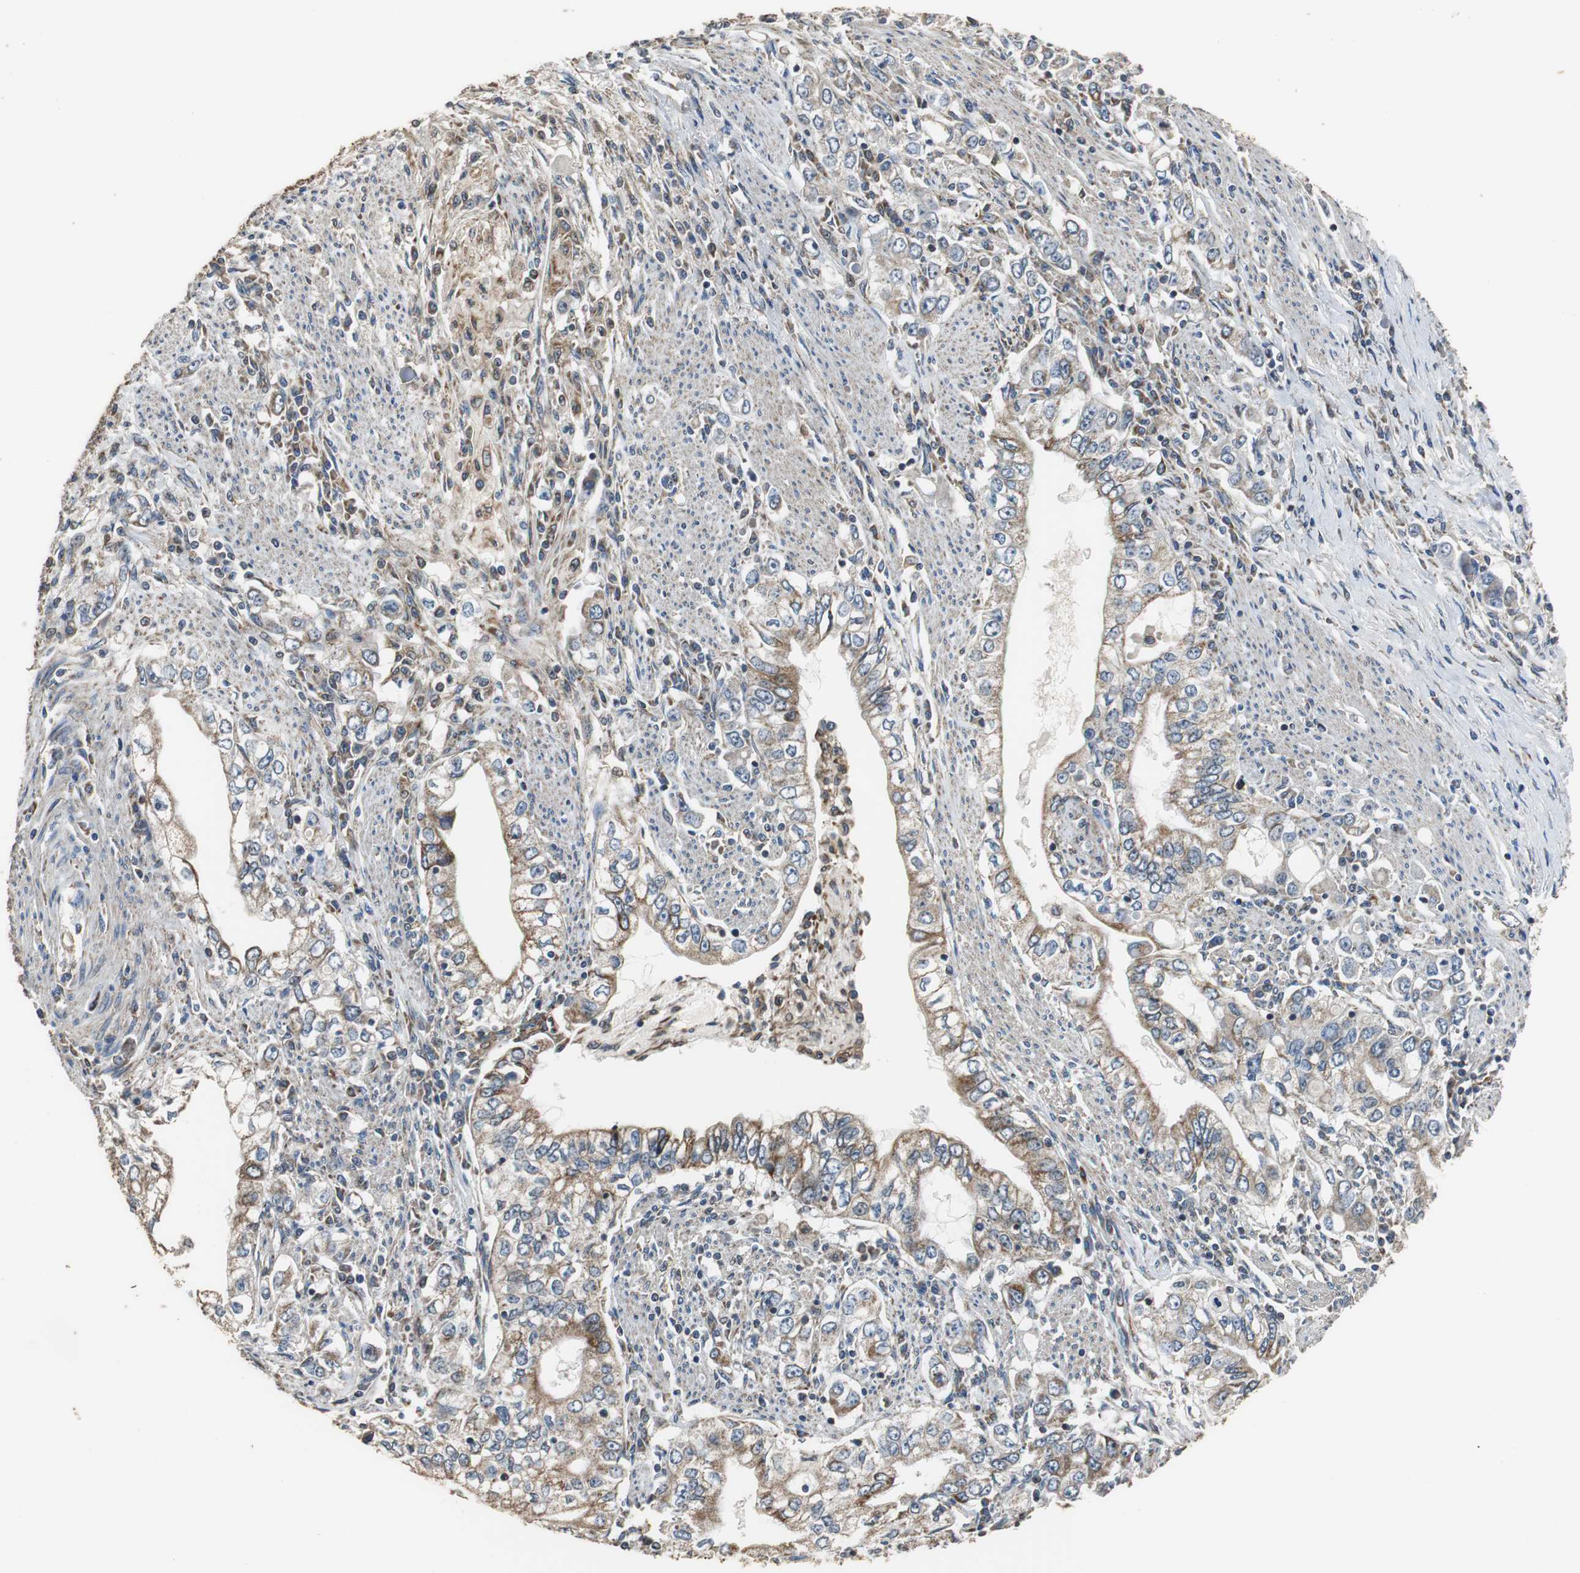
{"staining": {"intensity": "moderate", "quantity": ">75%", "location": "cytoplasmic/membranous"}, "tissue": "stomach cancer", "cell_type": "Tumor cells", "image_type": "cancer", "snomed": [{"axis": "morphology", "description": "Adenocarcinoma, NOS"}, {"axis": "topography", "description": "Stomach, lower"}], "caption": "Immunohistochemical staining of human adenocarcinoma (stomach) demonstrates medium levels of moderate cytoplasmic/membranous protein expression in approximately >75% of tumor cells. (brown staining indicates protein expression, while blue staining denotes nuclei).", "gene": "HMGCL", "patient": {"sex": "female", "age": 72}}